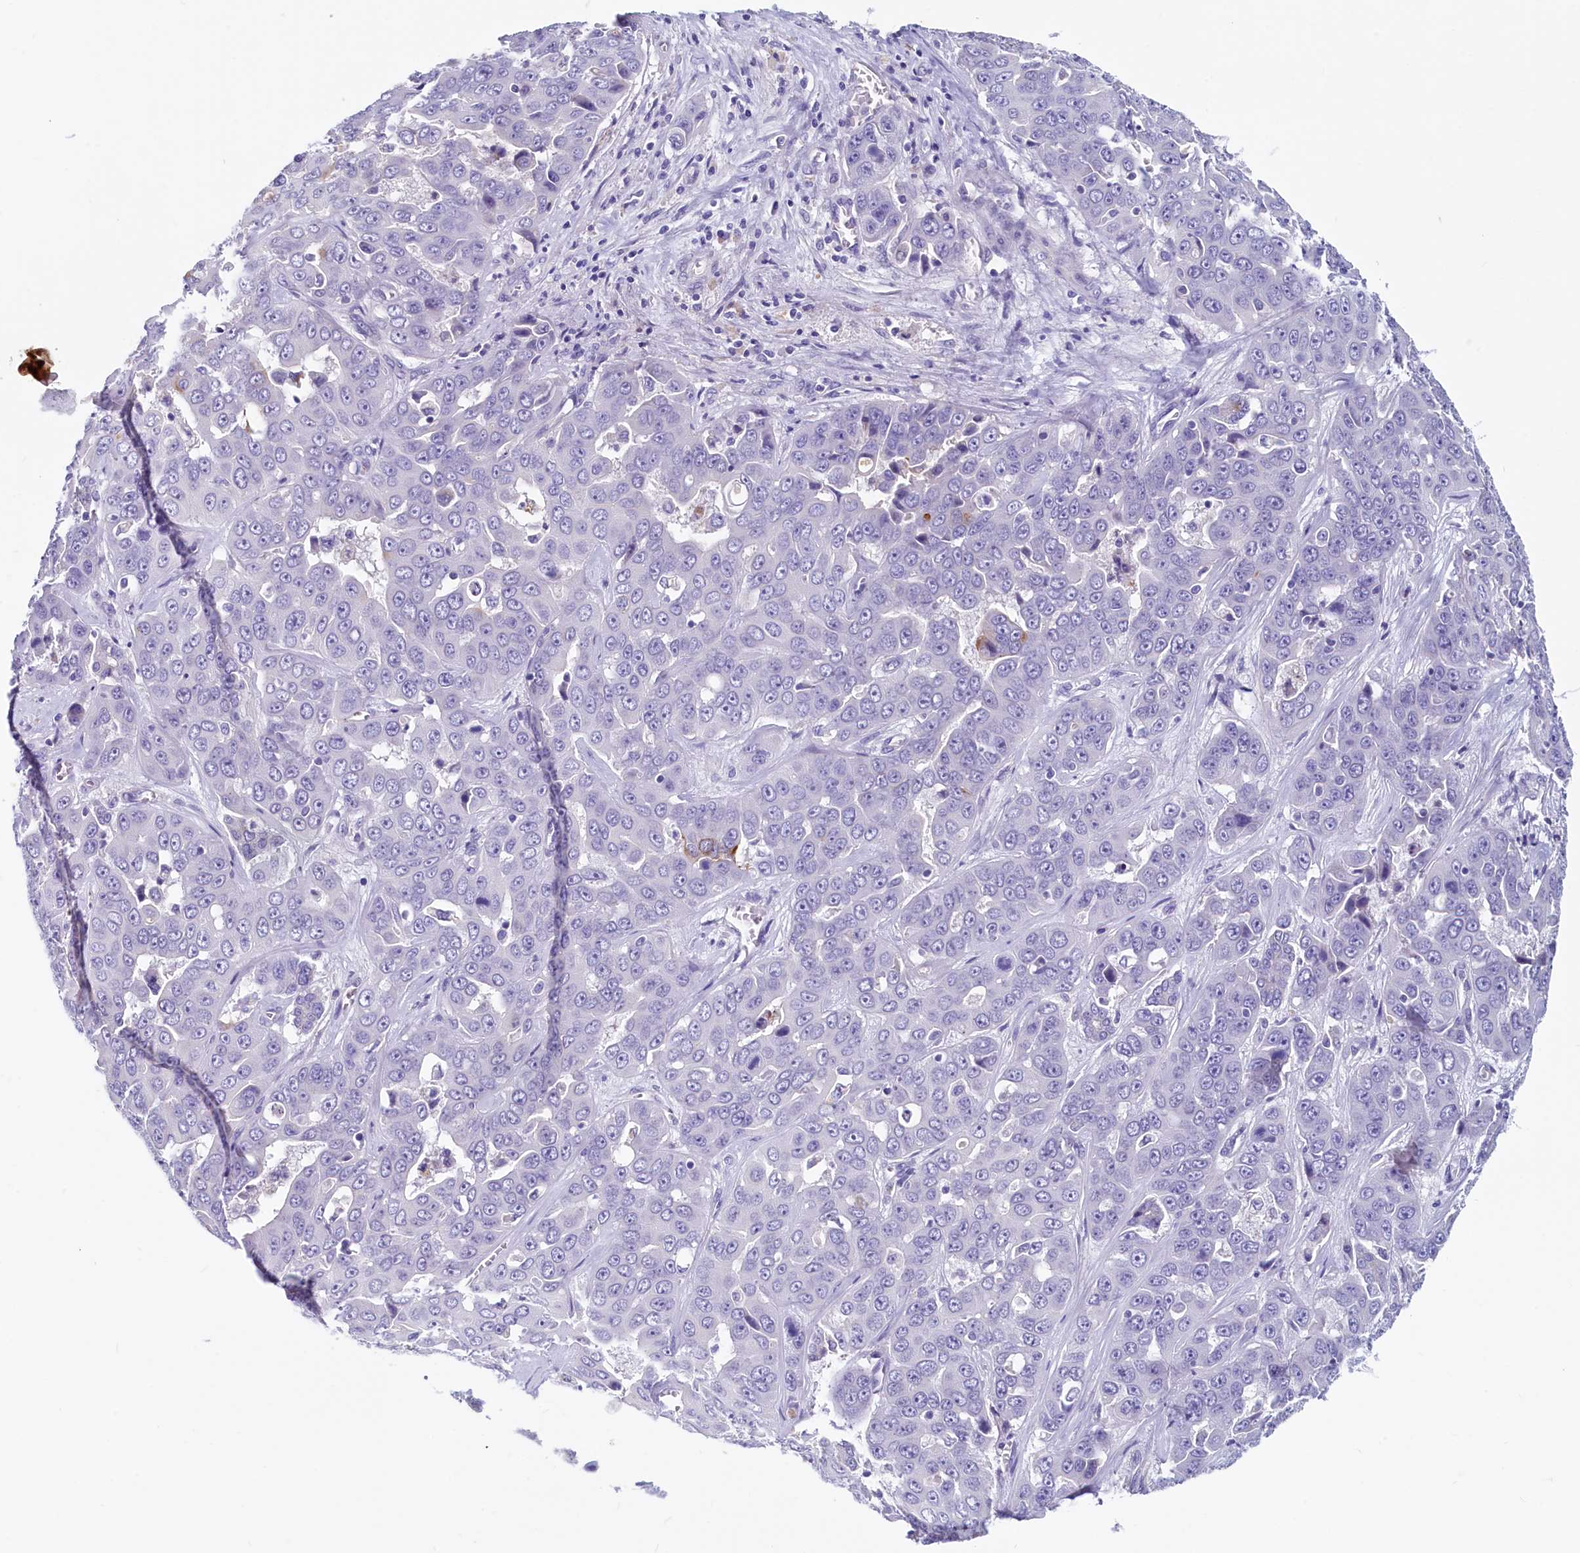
{"staining": {"intensity": "negative", "quantity": "none", "location": "none"}, "tissue": "liver cancer", "cell_type": "Tumor cells", "image_type": "cancer", "snomed": [{"axis": "morphology", "description": "Cholangiocarcinoma"}, {"axis": "topography", "description": "Liver"}], "caption": "Tumor cells show no significant protein positivity in liver cancer (cholangiocarcinoma).", "gene": "INSC", "patient": {"sex": "female", "age": 52}}